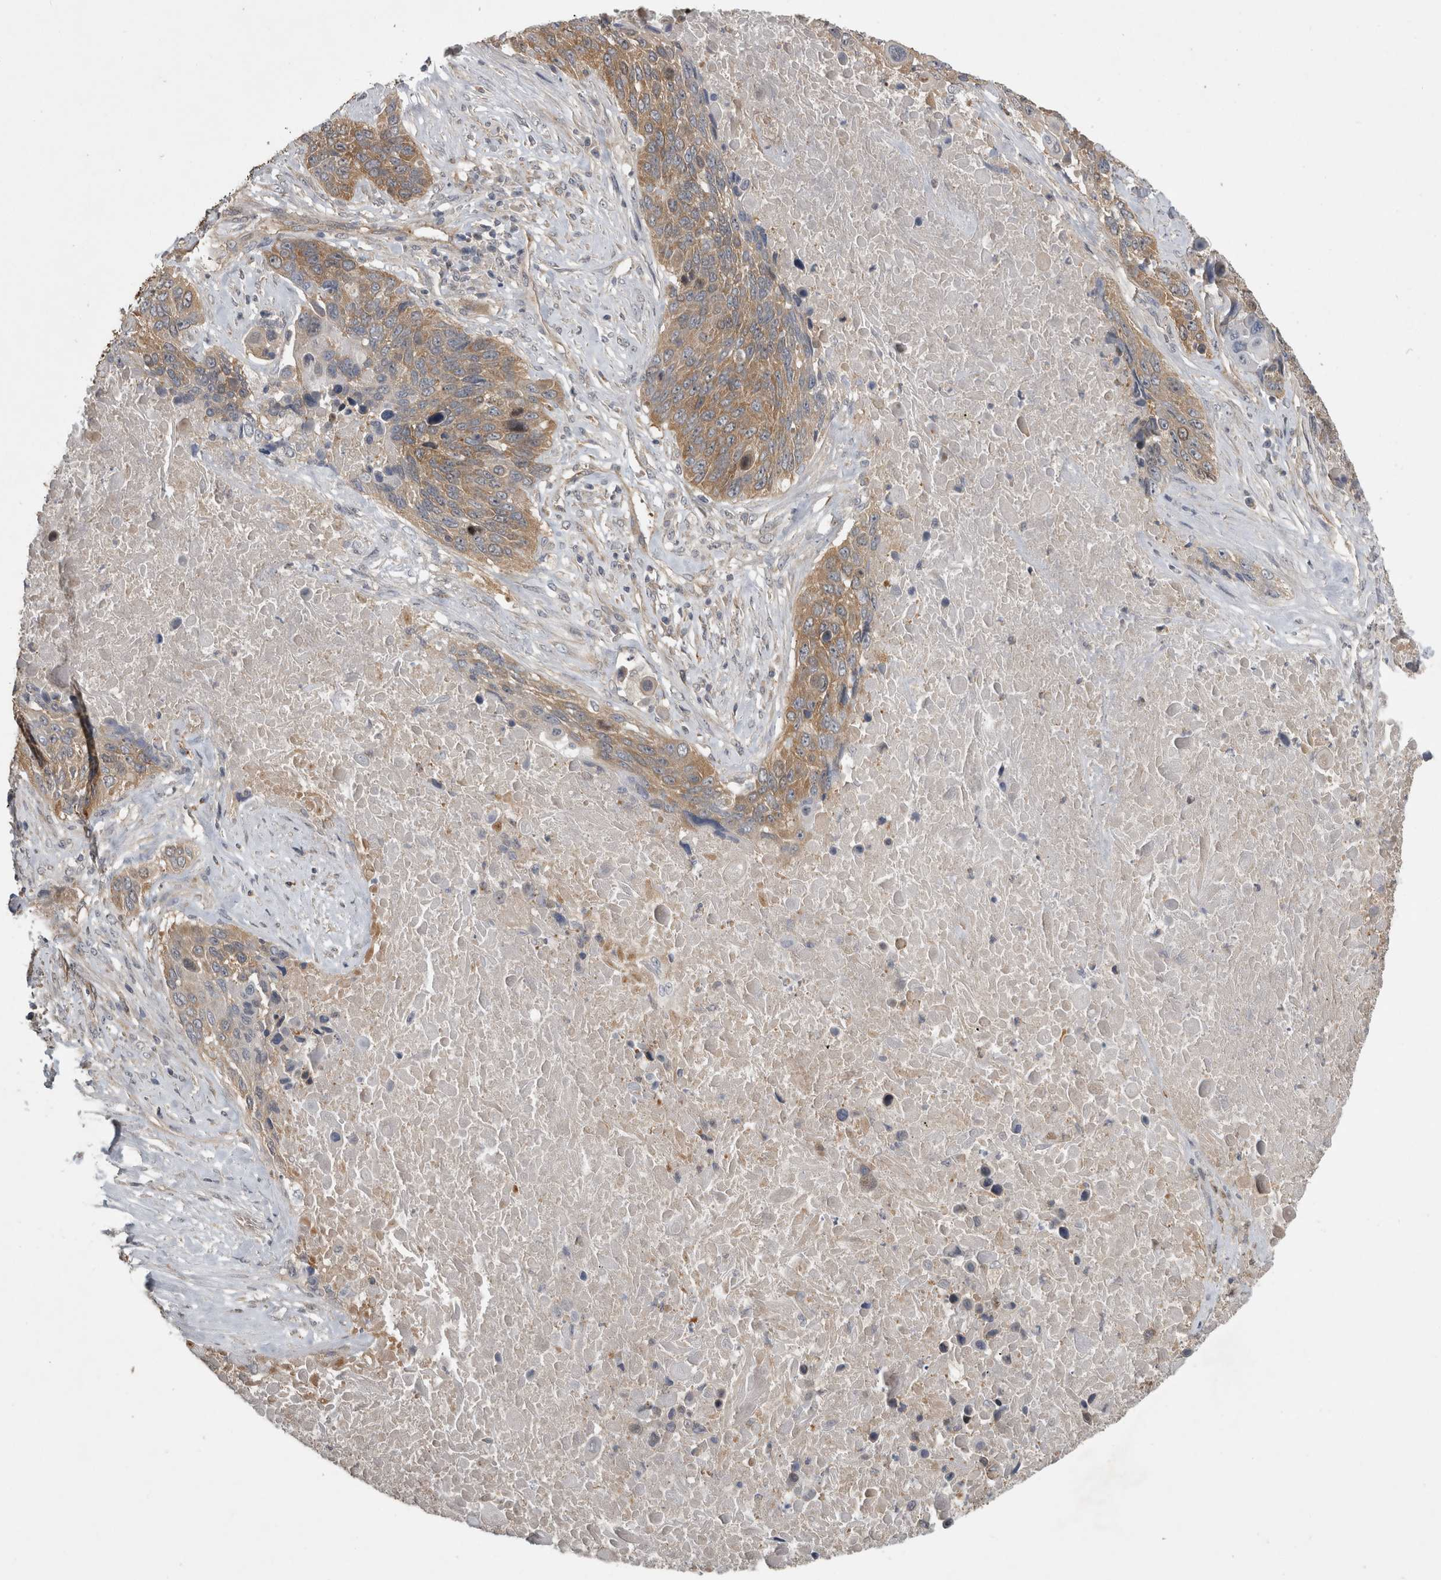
{"staining": {"intensity": "moderate", "quantity": ">75%", "location": "cytoplasmic/membranous"}, "tissue": "lung cancer", "cell_type": "Tumor cells", "image_type": "cancer", "snomed": [{"axis": "morphology", "description": "Squamous cell carcinoma, NOS"}, {"axis": "topography", "description": "Lung"}], "caption": "About >75% of tumor cells in lung cancer (squamous cell carcinoma) demonstrate moderate cytoplasmic/membranous protein positivity as visualized by brown immunohistochemical staining.", "gene": "TRMT61B", "patient": {"sex": "male", "age": 66}}